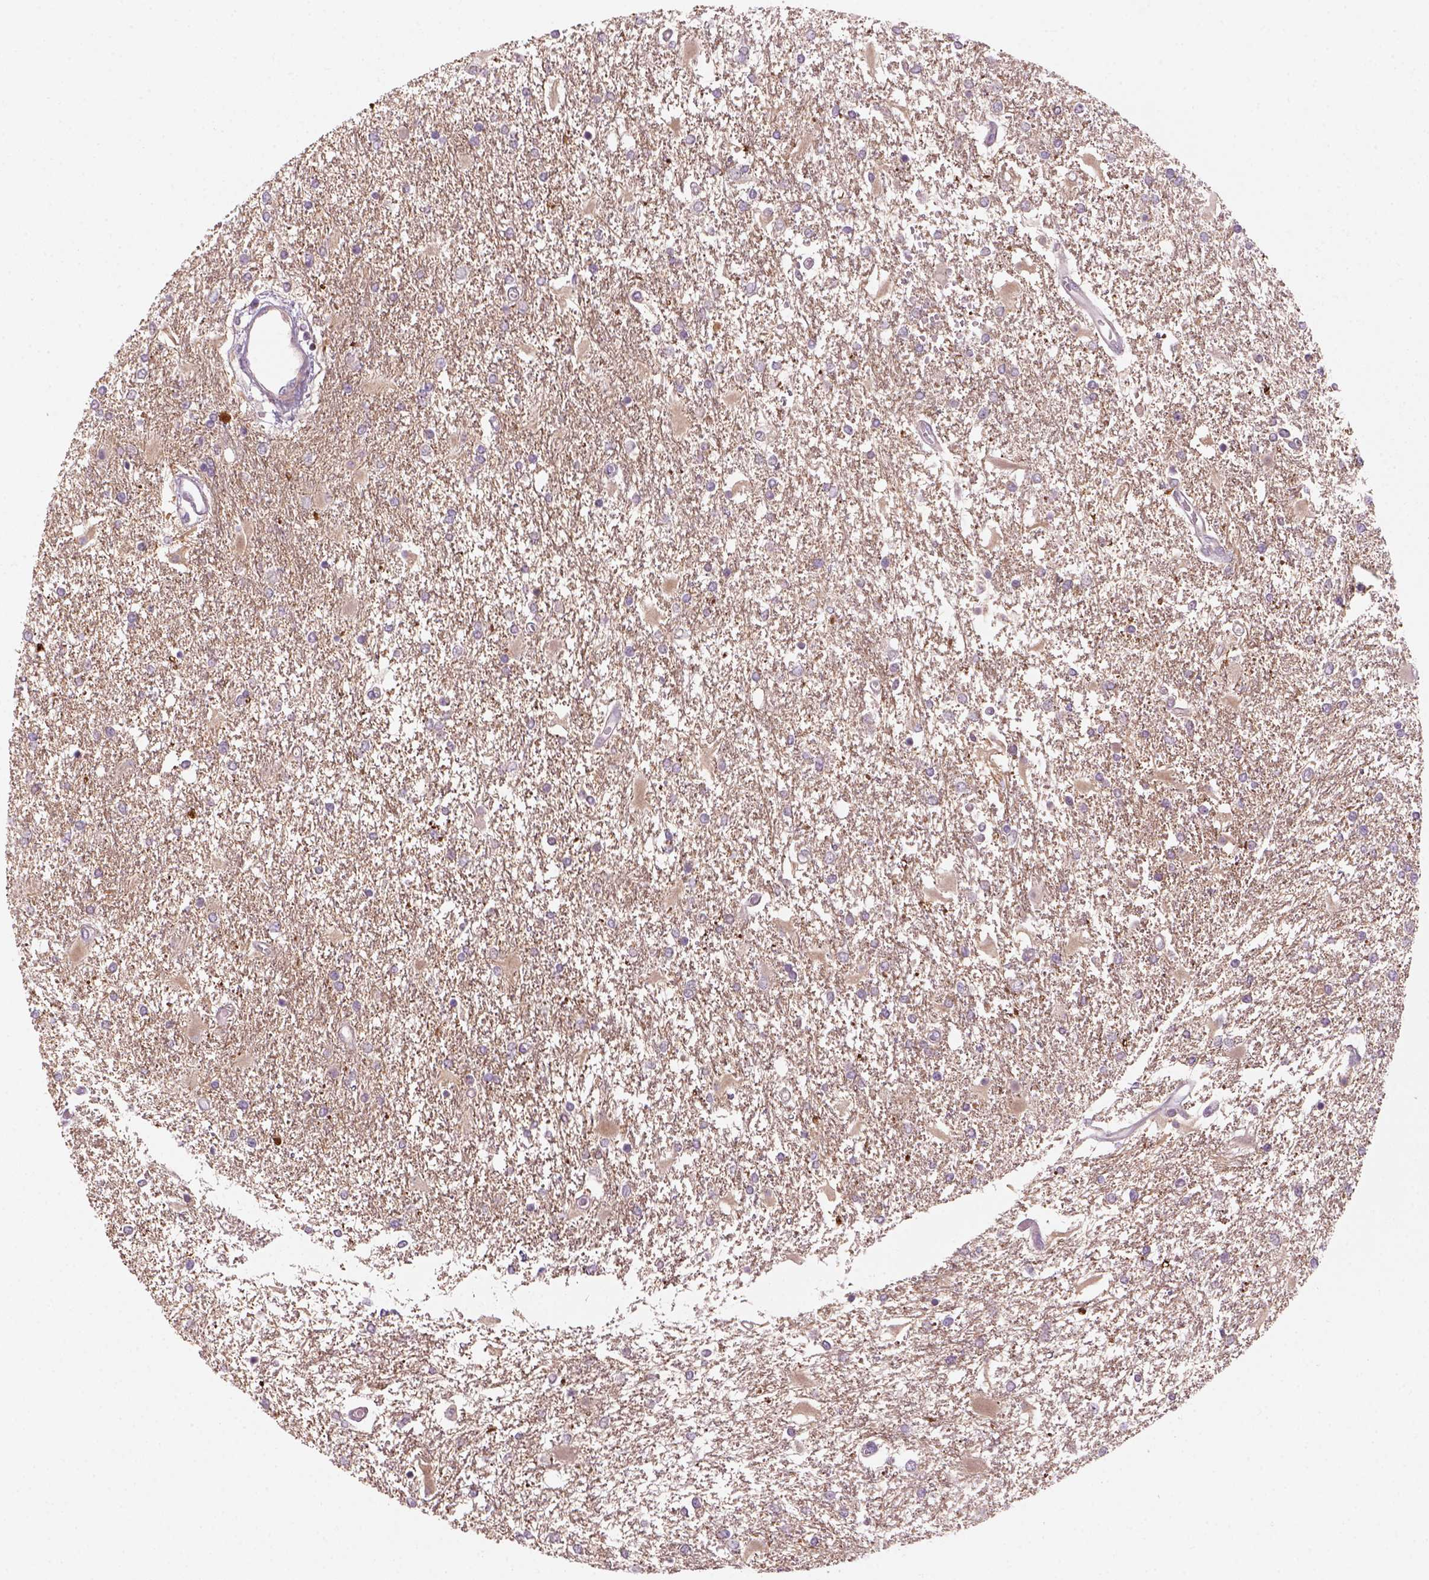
{"staining": {"intensity": "negative", "quantity": "none", "location": "none"}, "tissue": "glioma", "cell_type": "Tumor cells", "image_type": "cancer", "snomed": [{"axis": "morphology", "description": "Glioma, malignant, High grade"}, {"axis": "topography", "description": "Cerebral cortex"}], "caption": "The micrograph exhibits no significant staining in tumor cells of glioma. (DAB immunohistochemistry, high magnification).", "gene": "GOT1", "patient": {"sex": "male", "age": 79}}